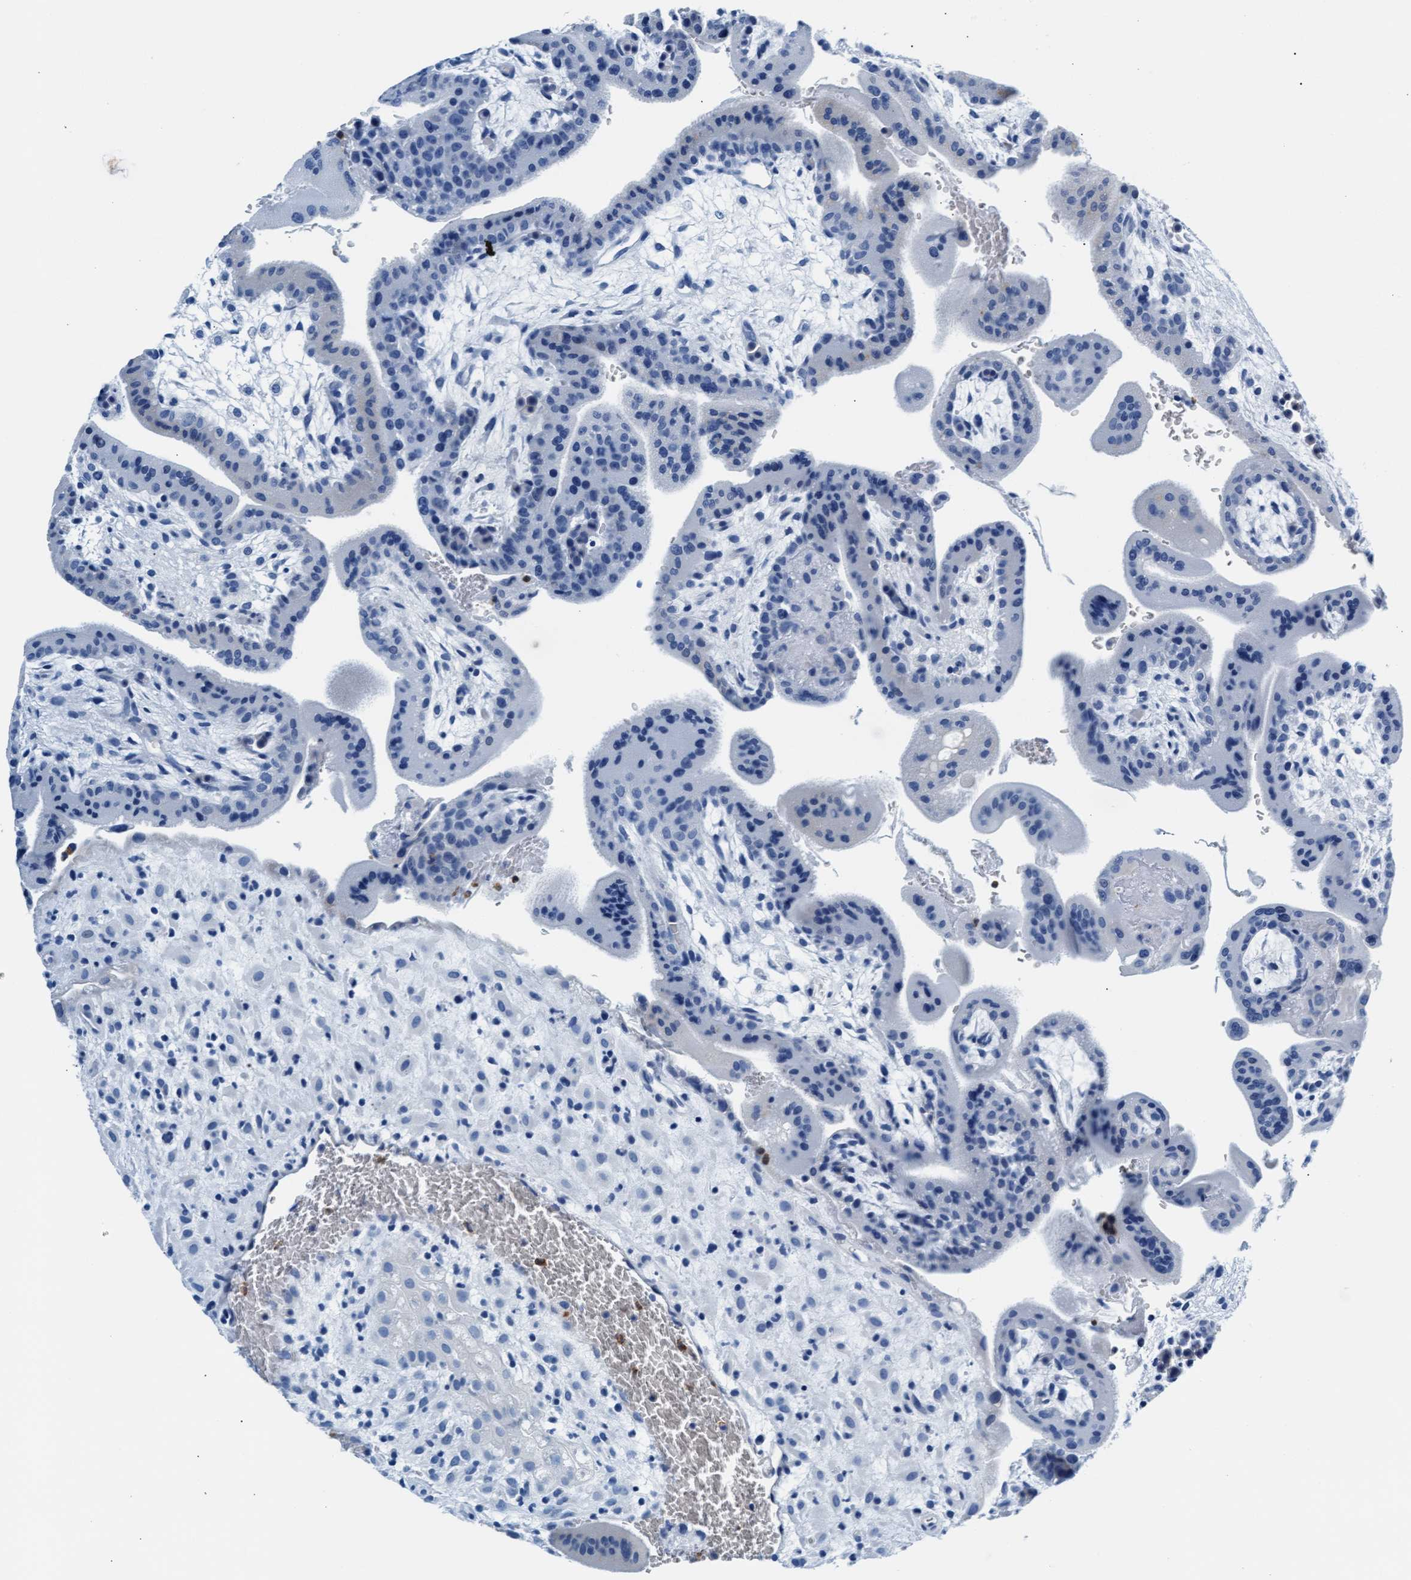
{"staining": {"intensity": "negative", "quantity": "none", "location": "none"}, "tissue": "placenta", "cell_type": "Decidual cells", "image_type": "normal", "snomed": [{"axis": "morphology", "description": "Normal tissue, NOS"}, {"axis": "topography", "description": "Placenta"}], "caption": "High power microscopy histopathology image of an IHC histopathology image of benign placenta, revealing no significant expression in decidual cells. Nuclei are stained in blue.", "gene": "MMP8", "patient": {"sex": "female", "age": 35}}